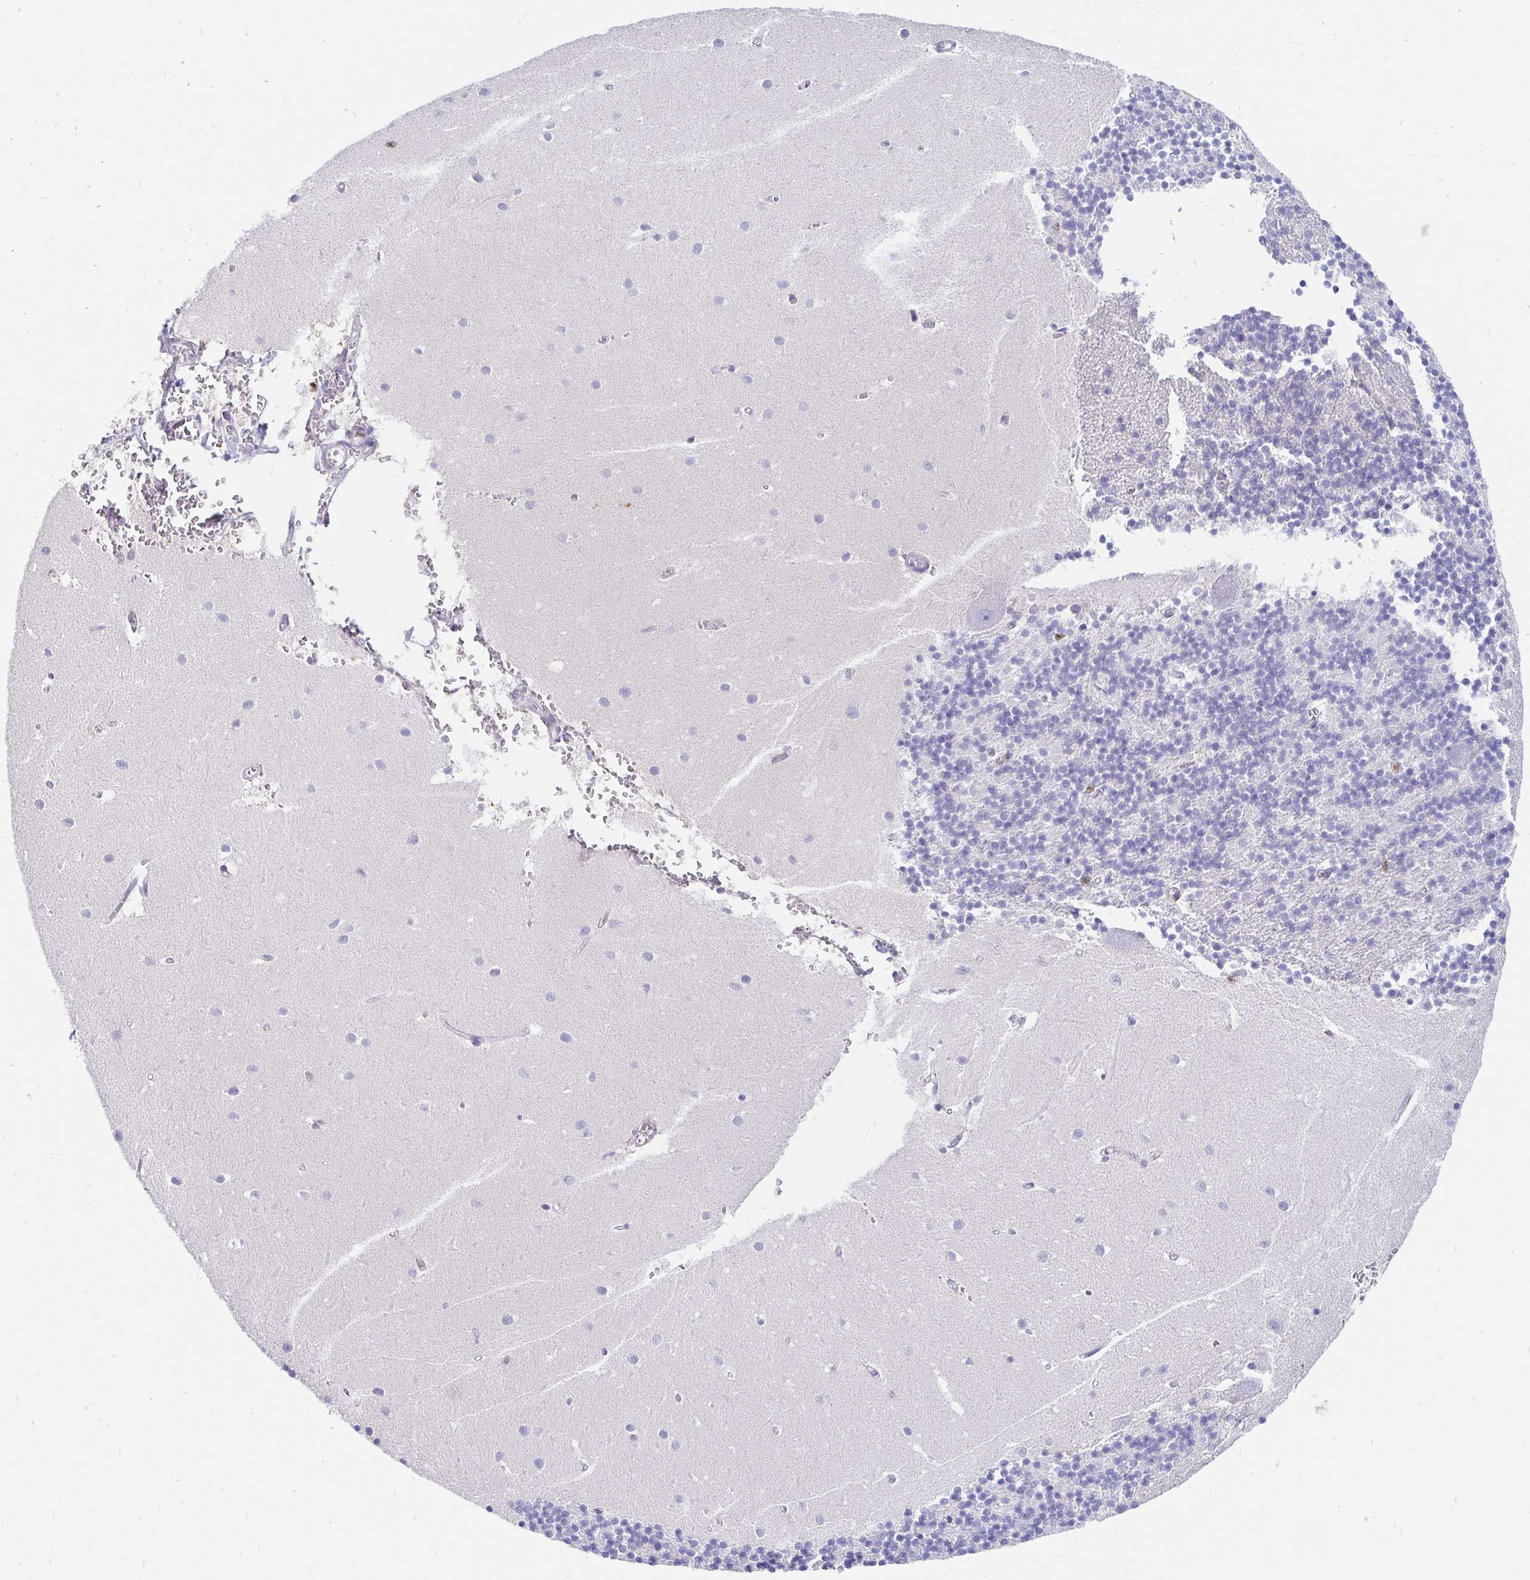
{"staining": {"intensity": "negative", "quantity": "none", "location": "none"}, "tissue": "cerebellum", "cell_type": "Cells in granular layer", "image_type": "normal", "snomed": [{"axis": "morphology", "description": "Normal tissue, NOS"}, {"axis": "topography", "description": "Cerebellum"}], "caption": "IHC photomicrograph of normal cerebellum stained for a protein (brown), which demonstrates no staining in cells in granular layer. (DAB immunohistochemistry with hematoxylin counter stain).", "gene": "HINFP", "patient": {"sex": "male", "age": 54}}